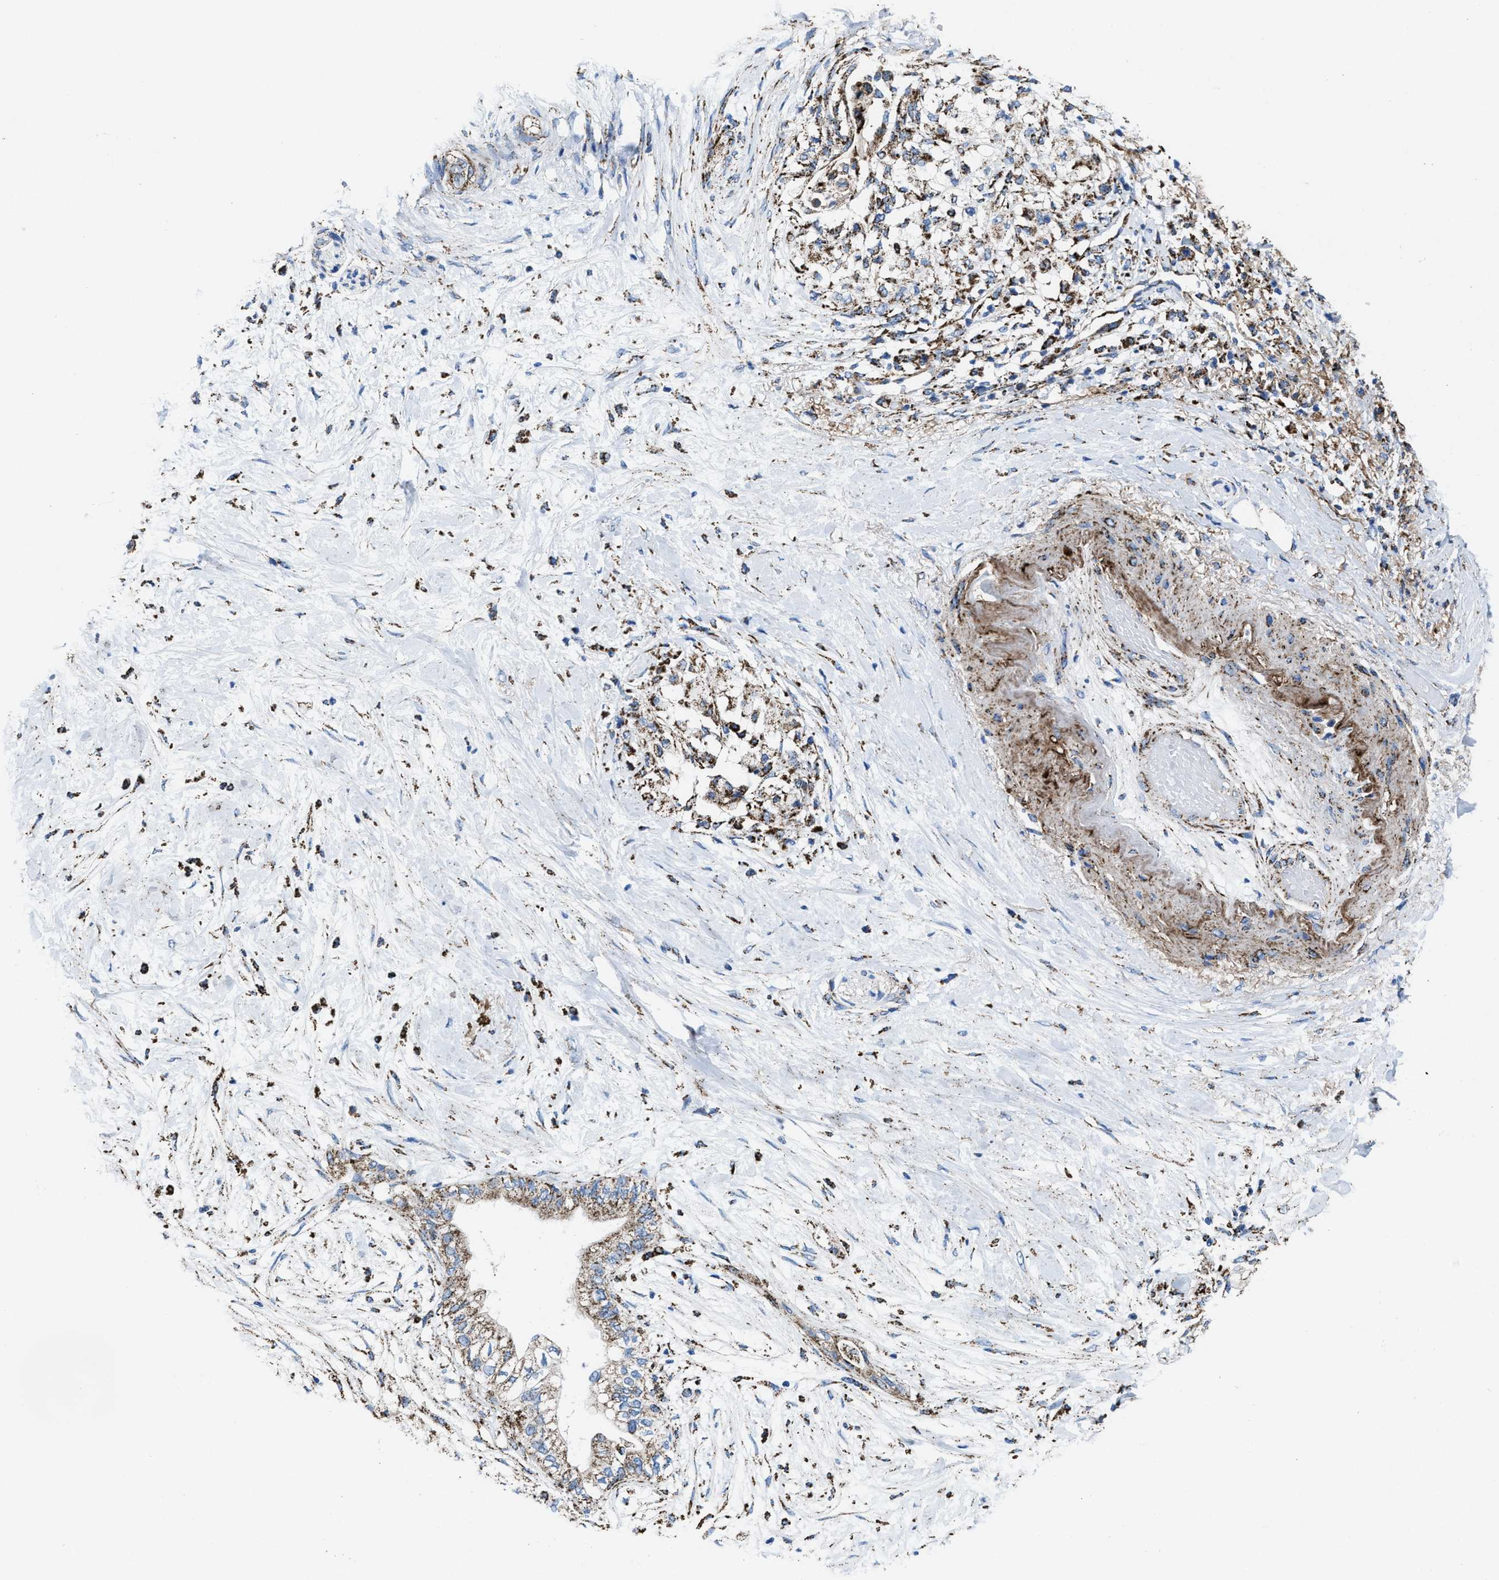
{"staining": {"intensity": "moderate", "quantity": "25%-75%", "location": "cytoplasmic/membranous"}, "tissue": "pancreatic cancer", "cell_type": "Tumor cells", "image_type": "cancer", "snomed": [{"axis": "morphology", "description": "Normal tissue, NOS"}, {"axis": "morphology", "description": "Adenocarcinoma, NOS"}, {"axis": "topography", "description": "Pancreas"}, {"axis": "topography", "description": "Duodenum"}], "caption": "Immunohistochemical staining of adenocarcinoma (pancreatic) demonstrates medium levels of moderate cytoplasmic/membranous protein positivity in about 25%-75% of tumor cells. (IHC, brightfield microscopy, high magnification).", "gene": "ALDH1B1", "patient": {"sex": "female", "age": 60}}